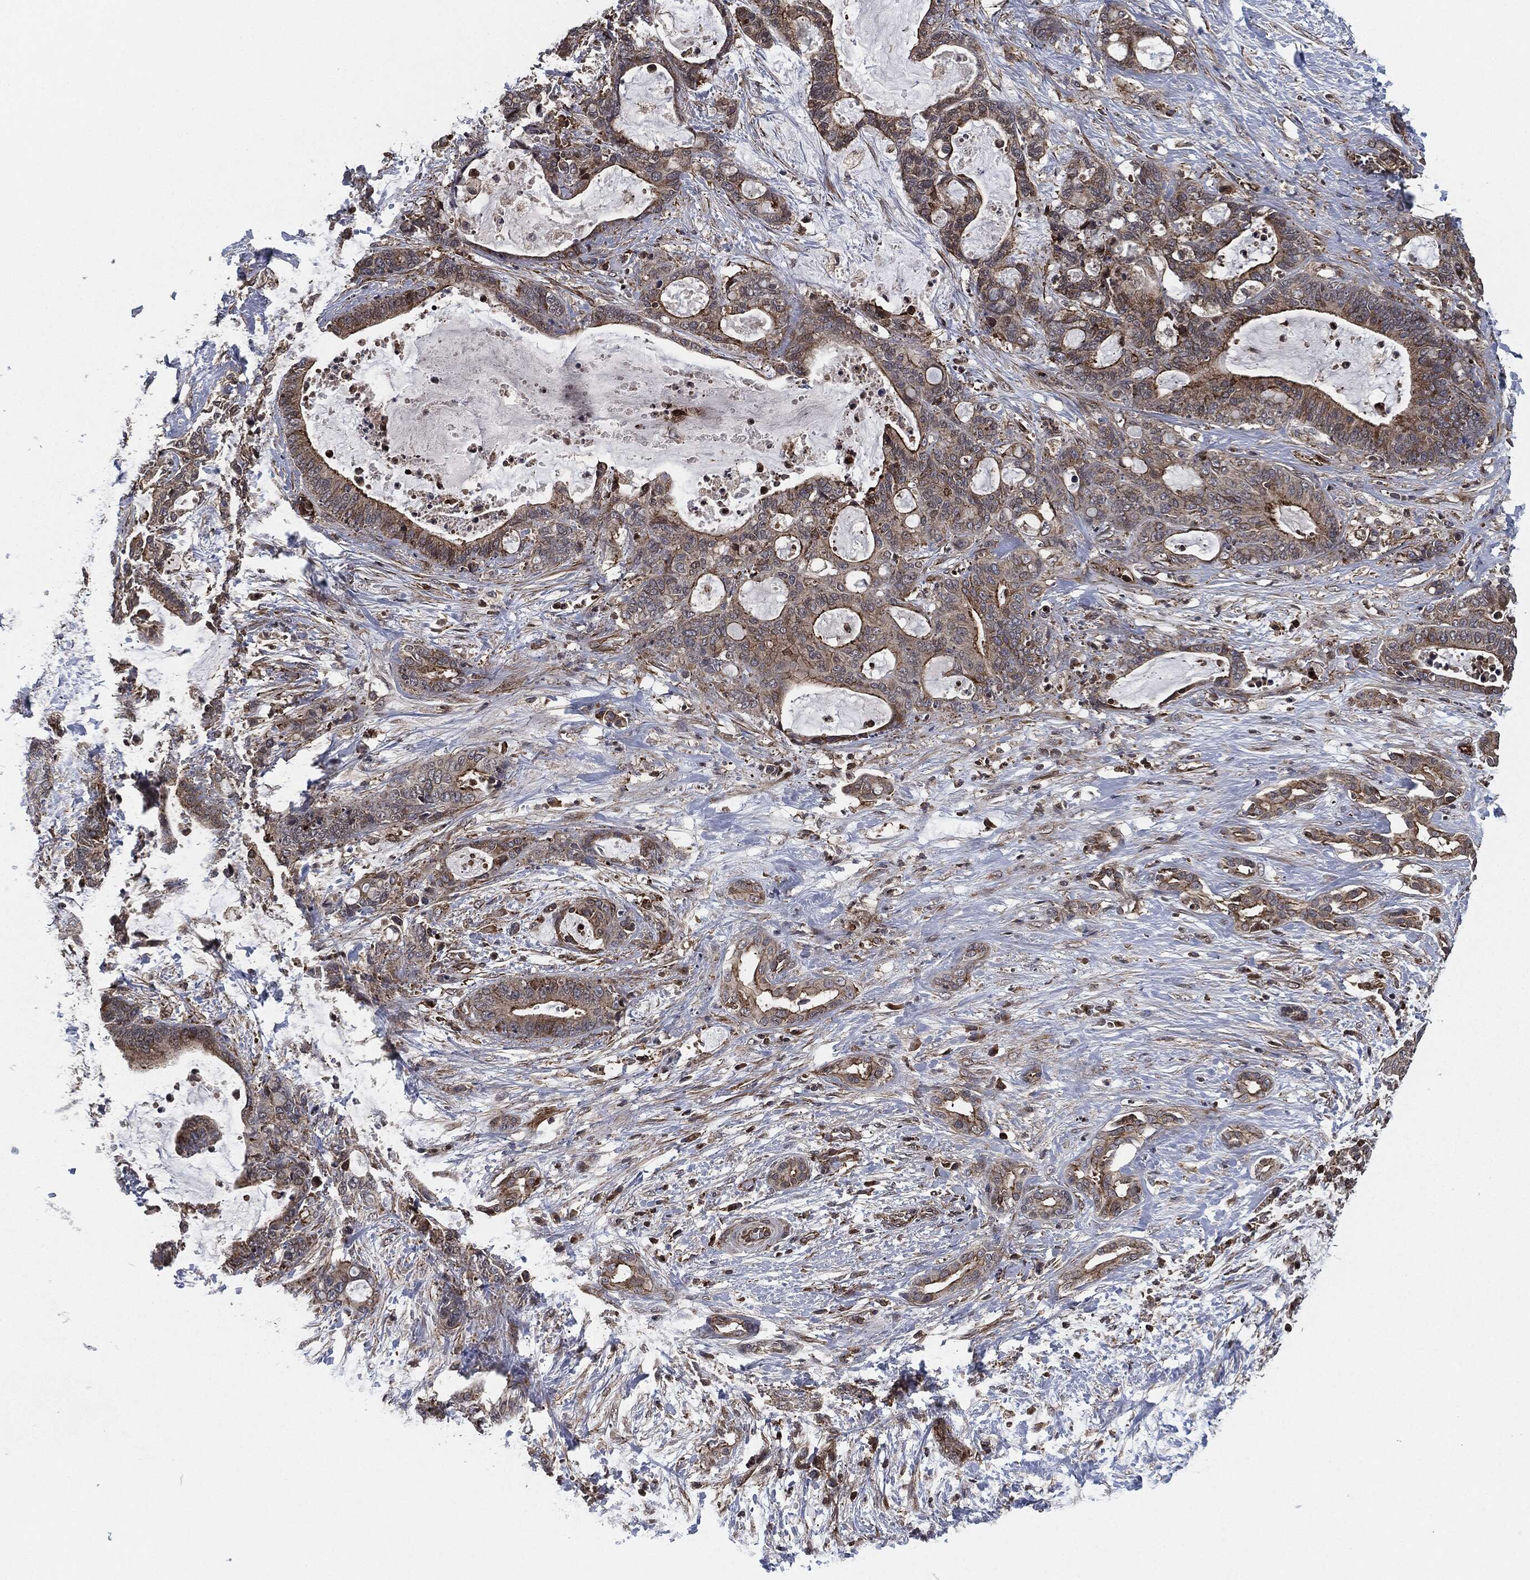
{"staining": {"intensity": "moderate", "quantity": "<25%", "location": "cytoplasmic/membranous"}, "tissue": "liver cancer", "cell_type": "Tumor cells", "image_type": "cancer", "snomed": [{"axis": "morphology", "description": "Cholangiocarcinoma"}, {"axis": "topography", "description": "Liver"}], "caption": "Immunohistochemical staining of liver cancer (cholangiocarcinoma) displays low levels of moderate cytoplasmic/membranous staining in approximately <25% of tumor cells.", "gene": "UBR1", "patient": {"sex": "female", "age": 73}}